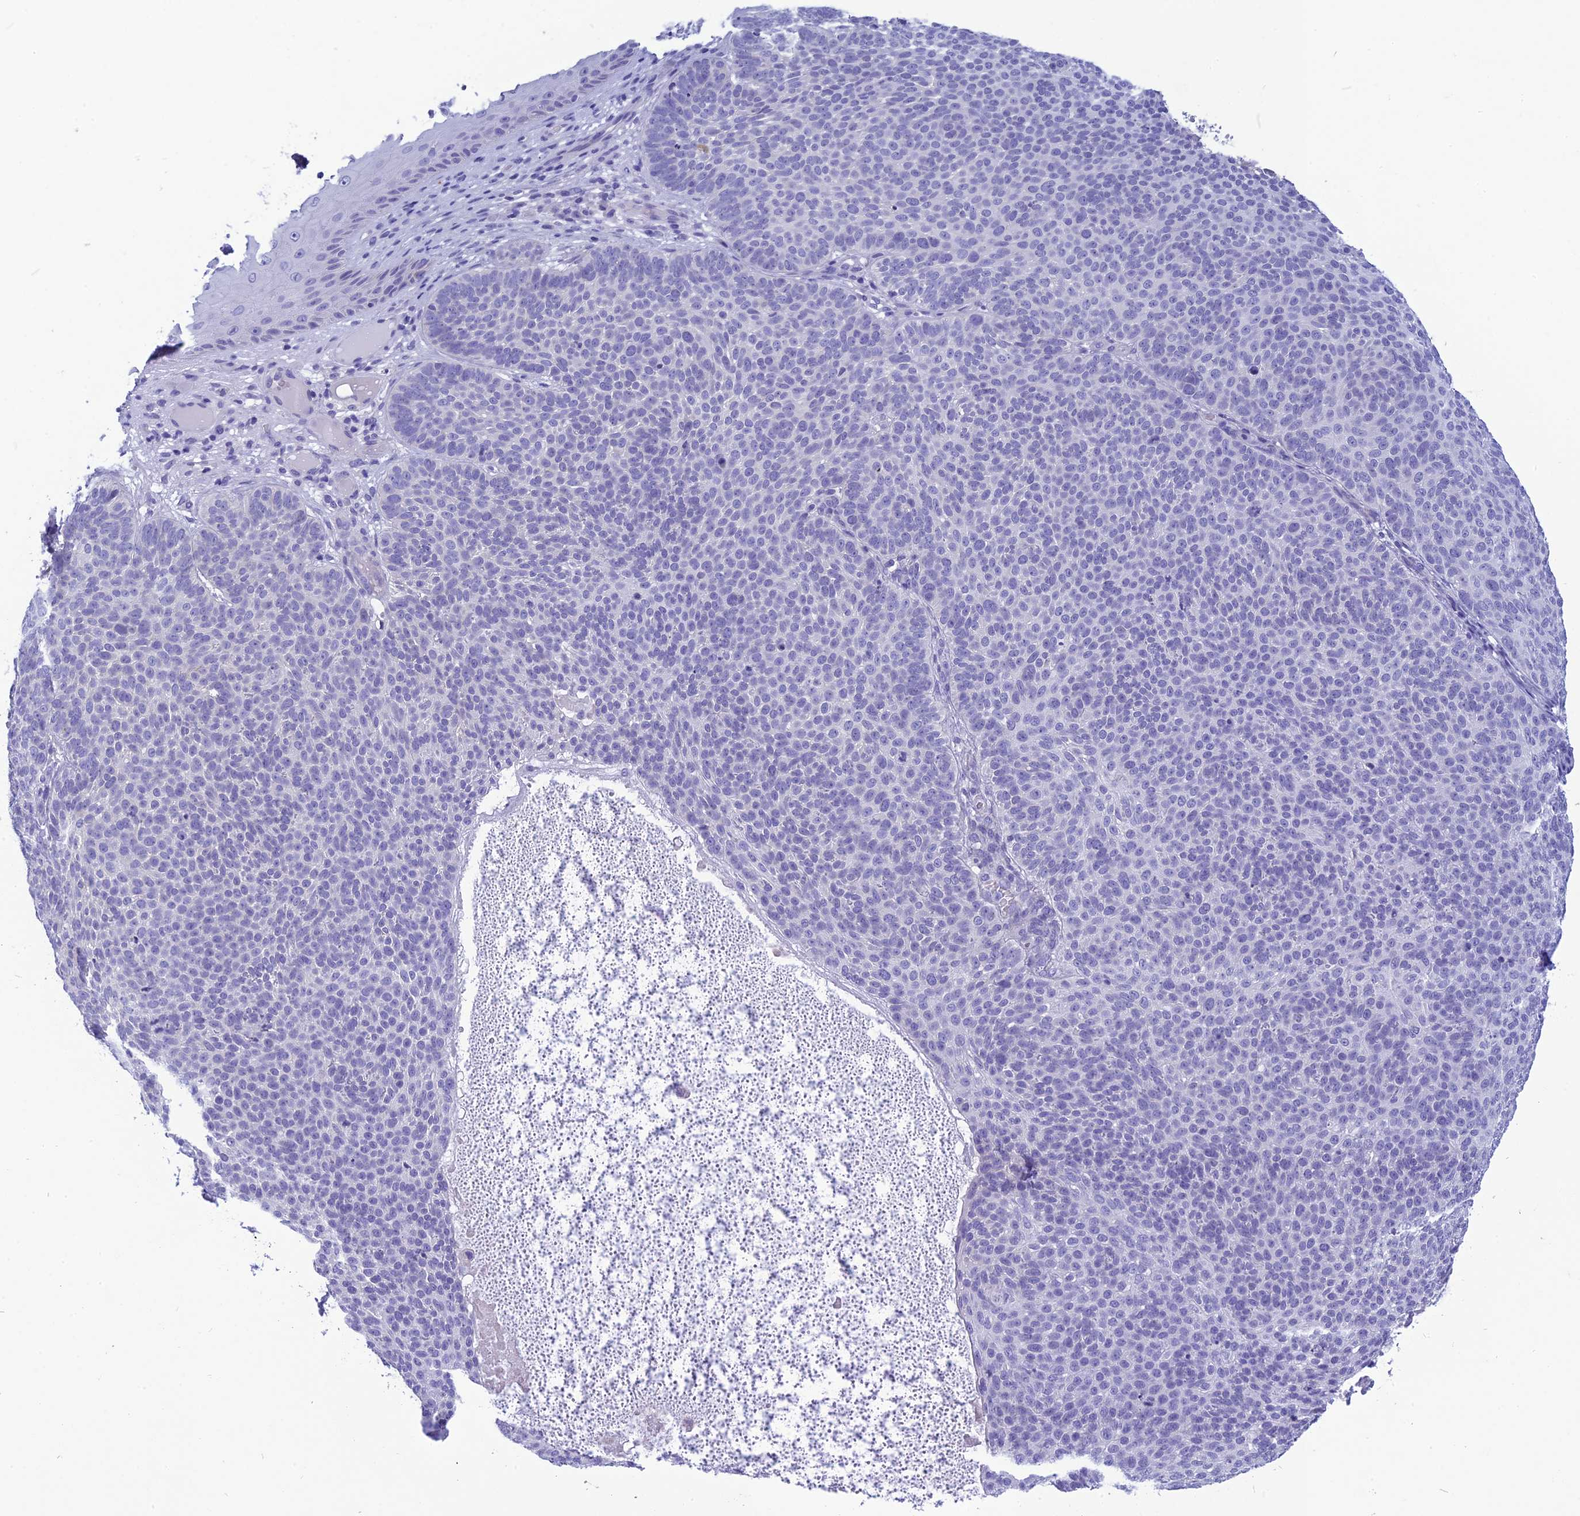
{"staining": {"intensity": "negative", "quantity": "none", "location": "none"}, "tissue": "skin cancer", "cell_type": "Tumor cells", "image_type": "cancer", "snomed": [{"axis": "morphology", "description": "Basal cell carcinoma"}, {"axis": "topography", "description": "Skin"}], "caption": "Basal cell carcinoma (skin) was stained to show a protein in brown. There is no significant positivity in tumor cells.", "gene": "BBS2", "patient": {"sex": "male", "age": 85}}